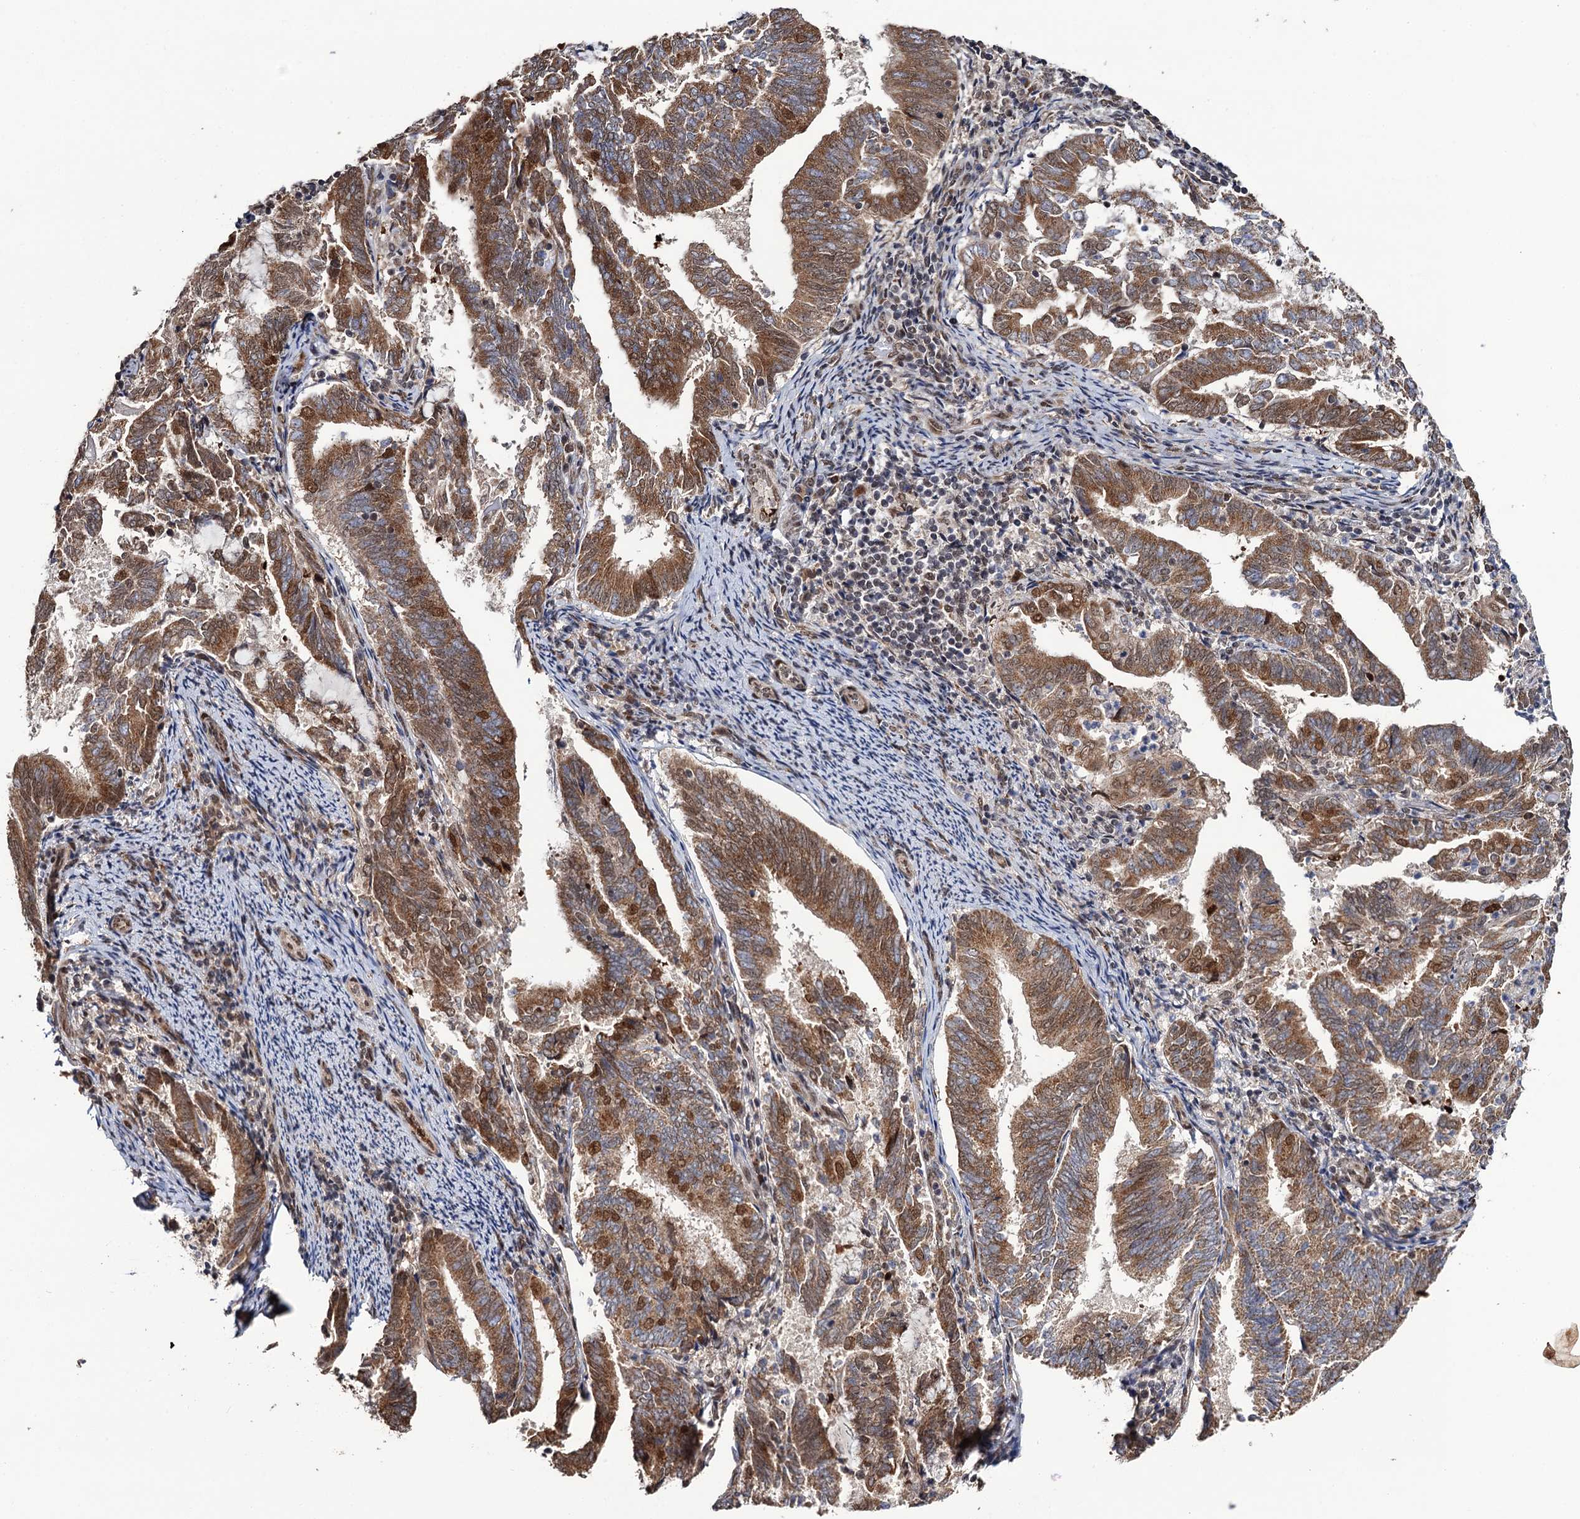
{"staining": {"intensity": "moderate", "quantity": ">75%", "location": "cytoplasmic/membranous,nuclear"}, "tissue": "endometrial cancer", "cell_type": "Tumor cells", "image_type": "cancer", "snomed": [{"axis": "morphology", "description": "Adenocarcinoma, NOS"}, {"axis": "topography", "description": "Endometrium"}], "caption": "Endometrial cancer stained with IHC demonstrates moderate cytoplasmic/membranous and nuclear expression in approximately >75% of tumor cells.", "gene": "LRRC63", "patient": {"sex": "female", "age": 80}}